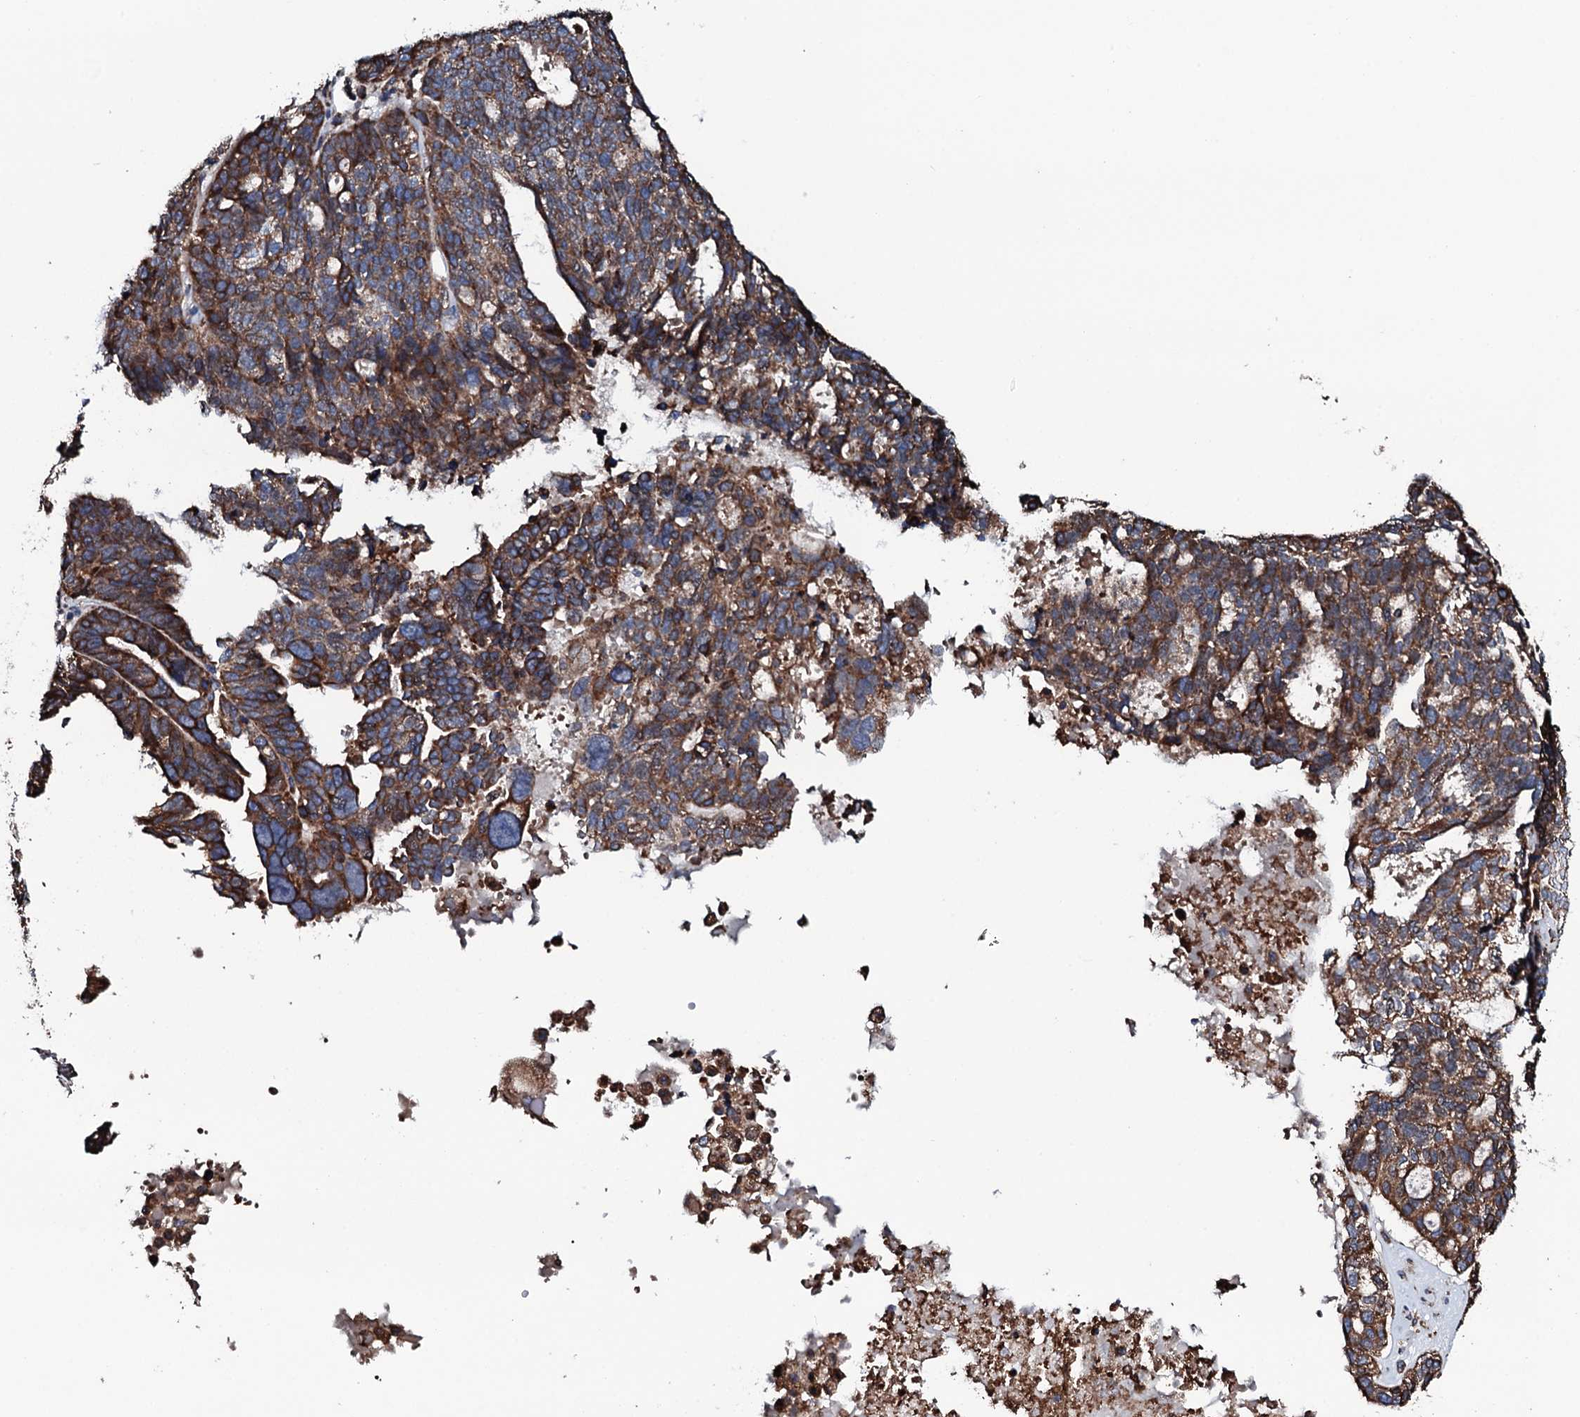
{"staining": {"intensity": "moderate", "quantity": ">75%", "location": "cytoplasmic/membranous"}, "tissue": "ovarian cancer", "cell_type": "Tumor cells", "image_type": "cancer", "snomed": [{"axis": "morphology", "description": "Cystadenocarcinoma, serous, NOS"}, {"axis": "topography", "description": "Ovary"}], "caption": "A photomicrograph of ovarian serous cystadenocarcinoma stained for a protein reveals moderate cytoplasmic/membranous brown staining in tumor cells.", "gene": "RAB12", "patient": {"sex": "female", "age": 59}}